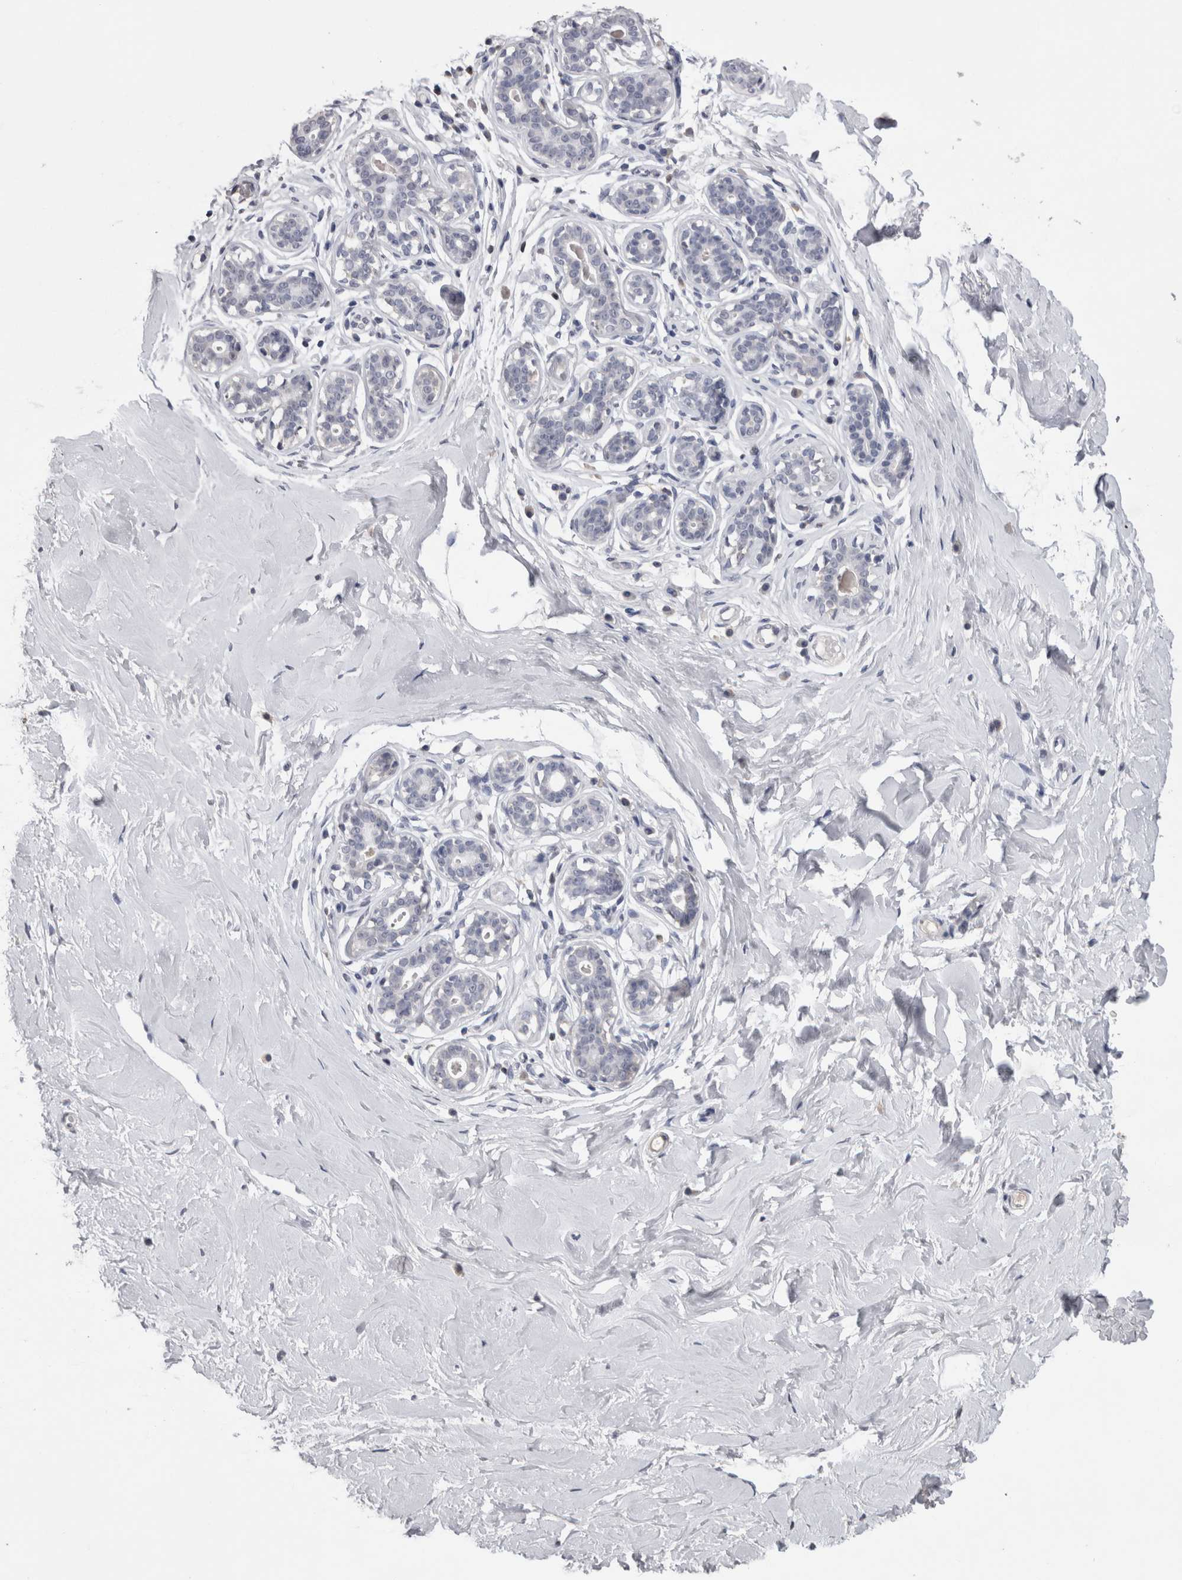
{"staining": {"intensity": "negative", "quantity": "none", "location": "none"}, "tissue": "breast", "cell_type": "Adipocytes", "image_type": "normal", "snomed": [{"axis": "morphology", "description": "Normal tissue, NOS"}, {"axis": "morphology", "description": "Adenoma, NOS"}, {"axis": "topography", "description": "Breast"}], "caption": "Adipocytes show no significant expression in normal breast. (DAB immunohistochemistry (IHC) with hematoxylin counter stain).", "gene": "PAX5", "patient": {"sex": "female", "age": 23}}